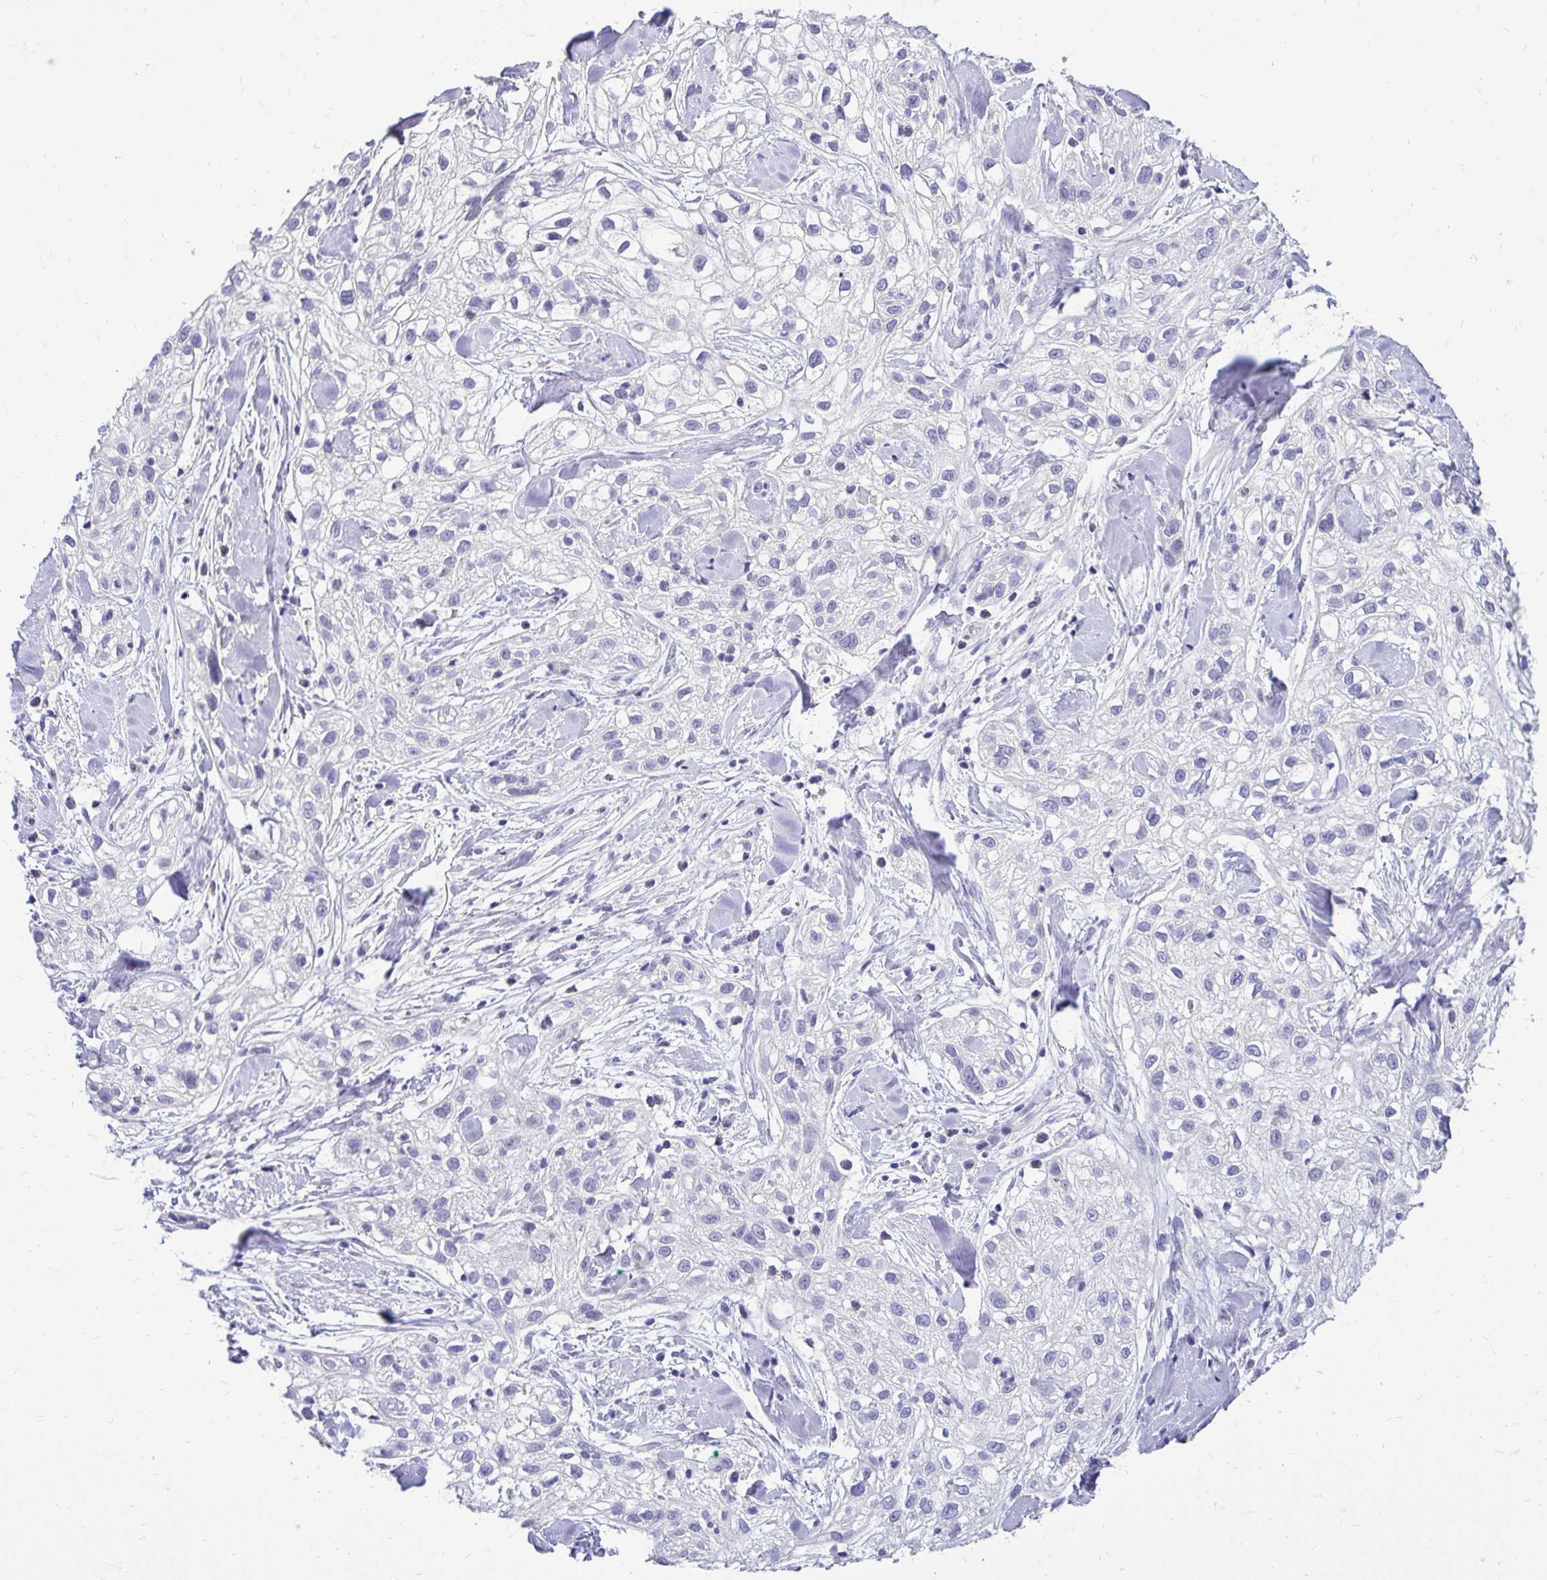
{"staining": {"intensity": "negative", "quantity": "none", "location": "none"}, "tissue": "skin cancer", "cell_type": "Tumor cells", "image_type": "cancer", "snomed": [{"axis": "morphology", "description": "Squamous cell carcinoma, NOS"}, {"axis": "topography", "description": "Skin"}], "caption": "This is a photomicrograph of IHC staining of skin squamous cell carcinoma, which shows no expression in tumor cells.", "gene": "ZSWIM9", "patient": {"sex": "male", "age": 82}}